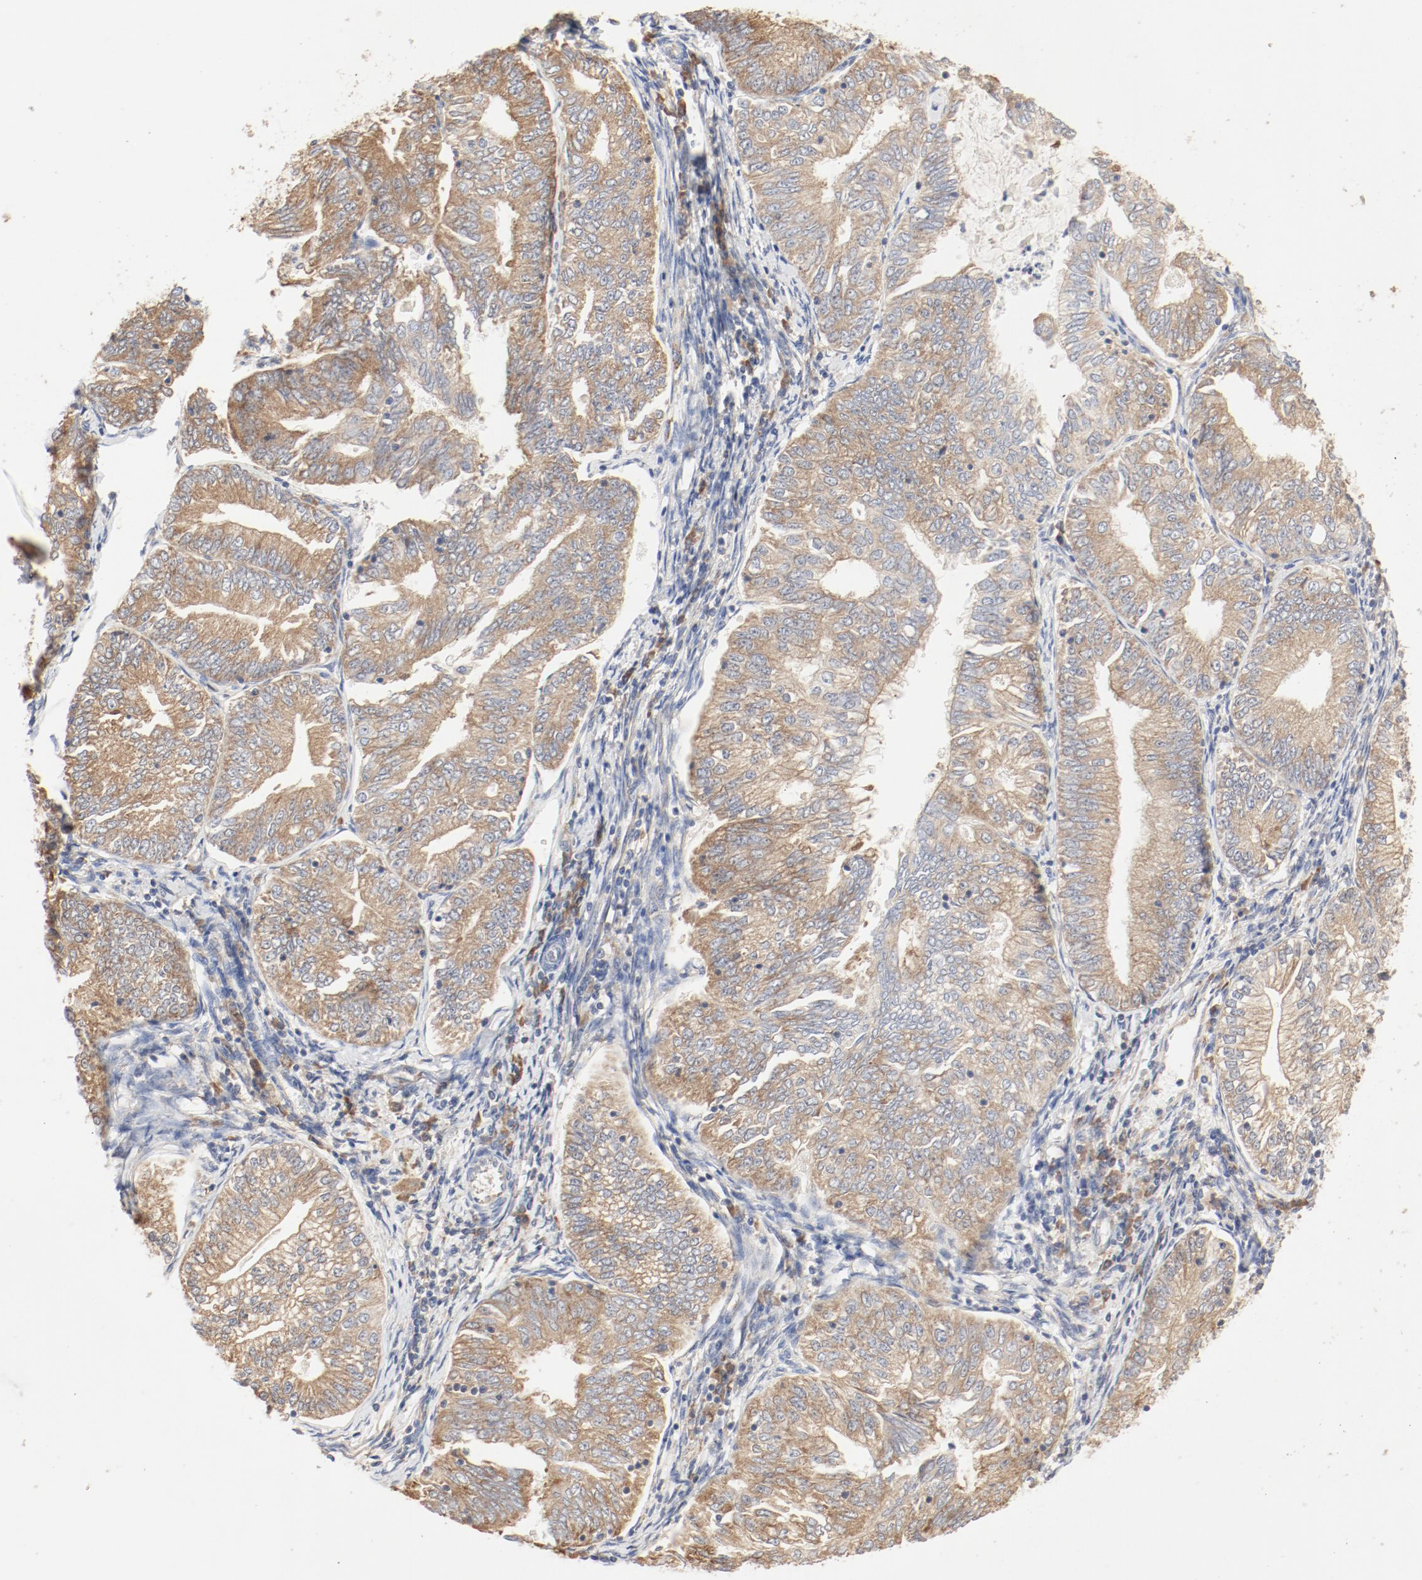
{"staining": {"intensity": "moderate", "quantity": ">75%", "location": "cytoplasmic/membranous"}, "tissue": "endometrial cancer", "cell_type": "Tumor cells", "image_type": "cancer", "snomed": [{"axis": "morphology", "description": "Adenocarcinoma, NOS"}, {"axis": "topography", "description": "Endometrium"}], "caption": "Tumor cells exhibit medium levels of moderate cytoplasmic/membranous staining in about >75% of cells in endometrial adenocarcinoma.", "gene": "RPS6", "patient": {"sex": "female", "age": 69}}